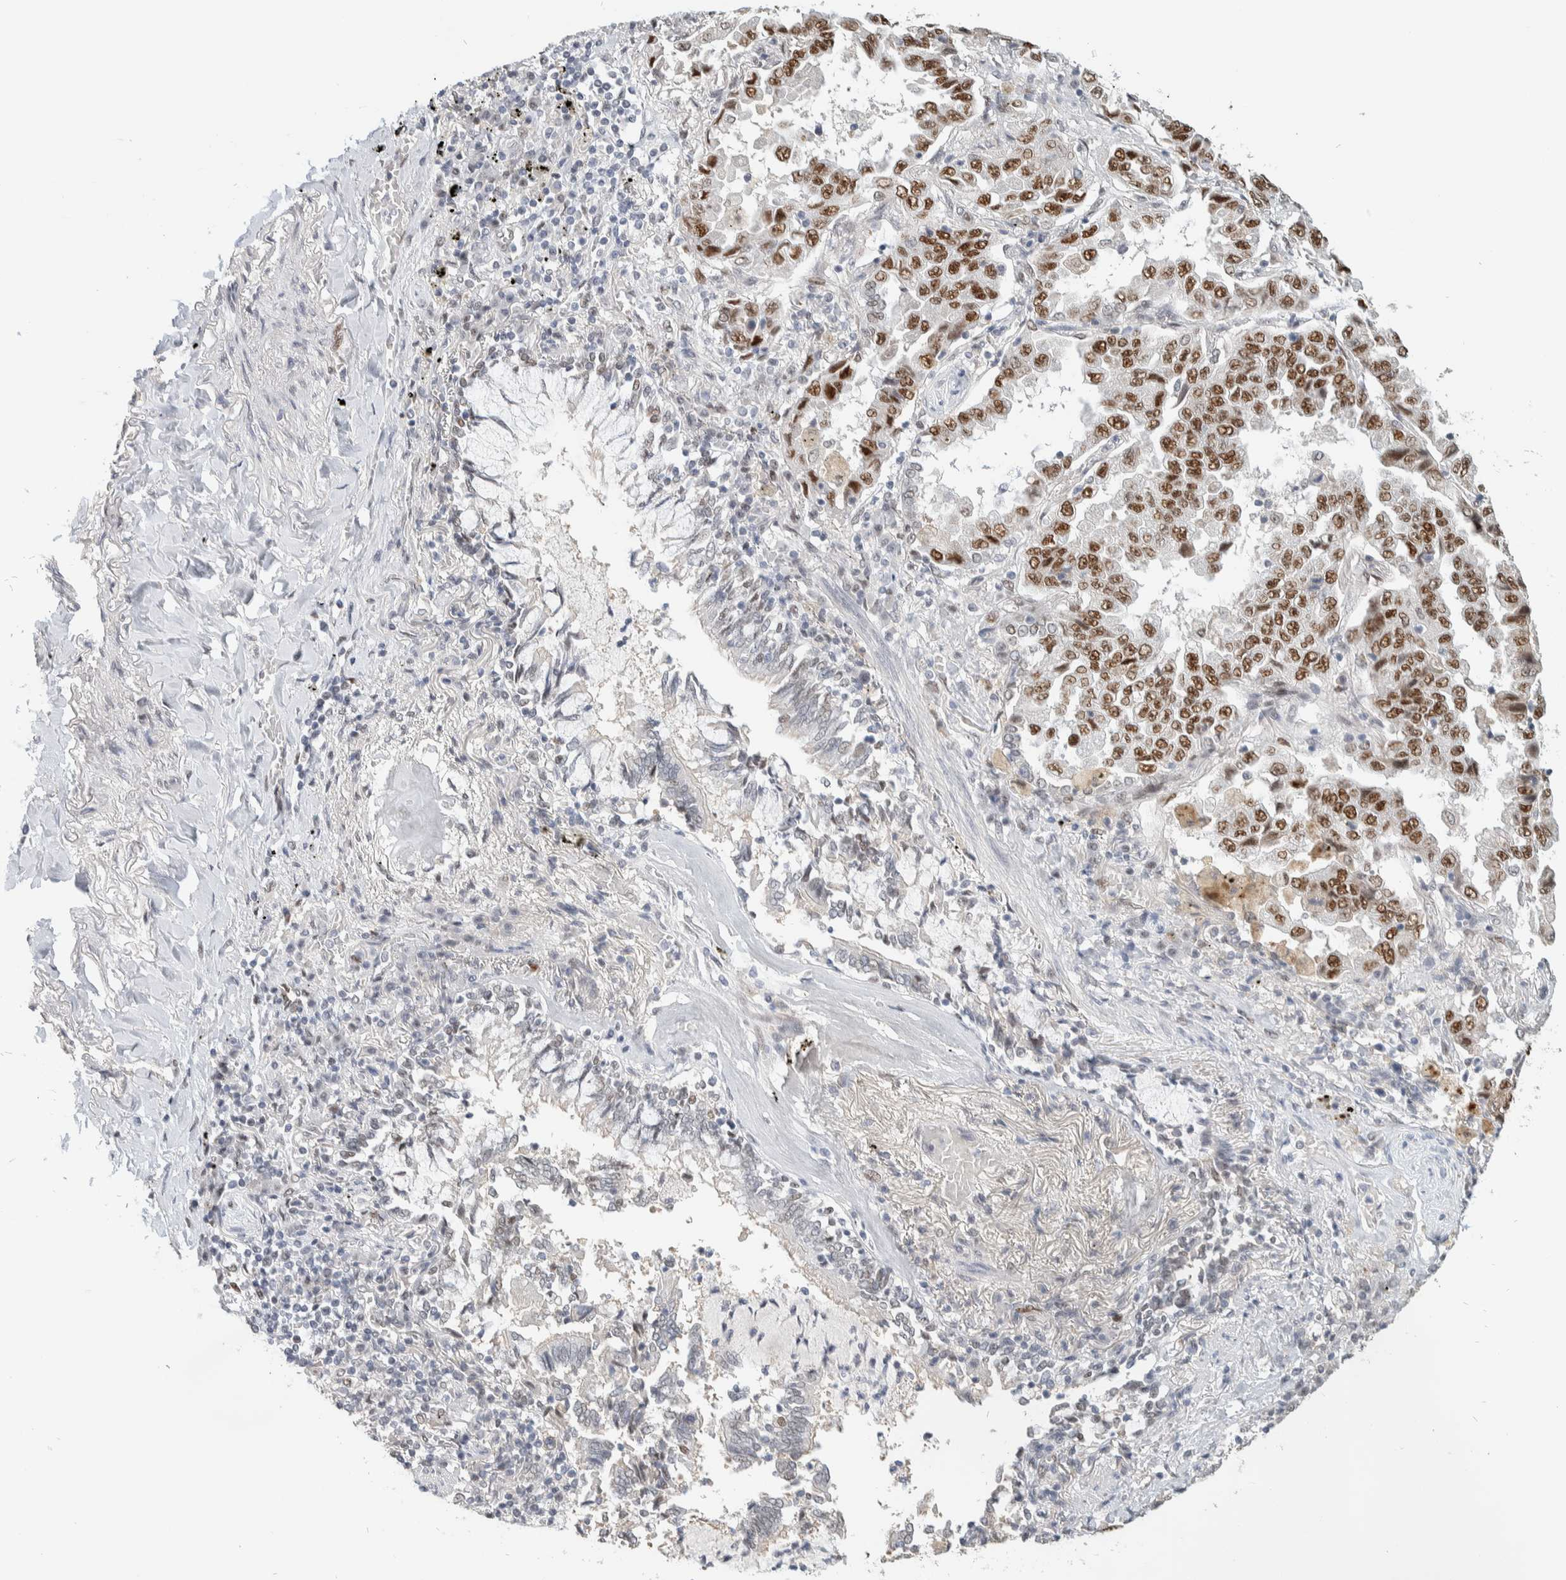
{"staining": {"intensity": "moderate", "quantity": ">75%", "location": "nuclear"}, "tissue": "lung cancer", "cell_type": "Tumor cells", "image_type": "cancer", "snomed": [{"axis": "morphology", "description": "Adenocarcinoma, NOS"}, {"axis": "topography", "description": "Lung"}], "caption": "About >75% of tumor cells in human lung cancer (adenocarcinoma) exhibit moderate nuclear protein positivity as visualized by brown immunohistochemical staining.", "gene": "PUS7", "patient": {"sex": "female", "age": 51}}